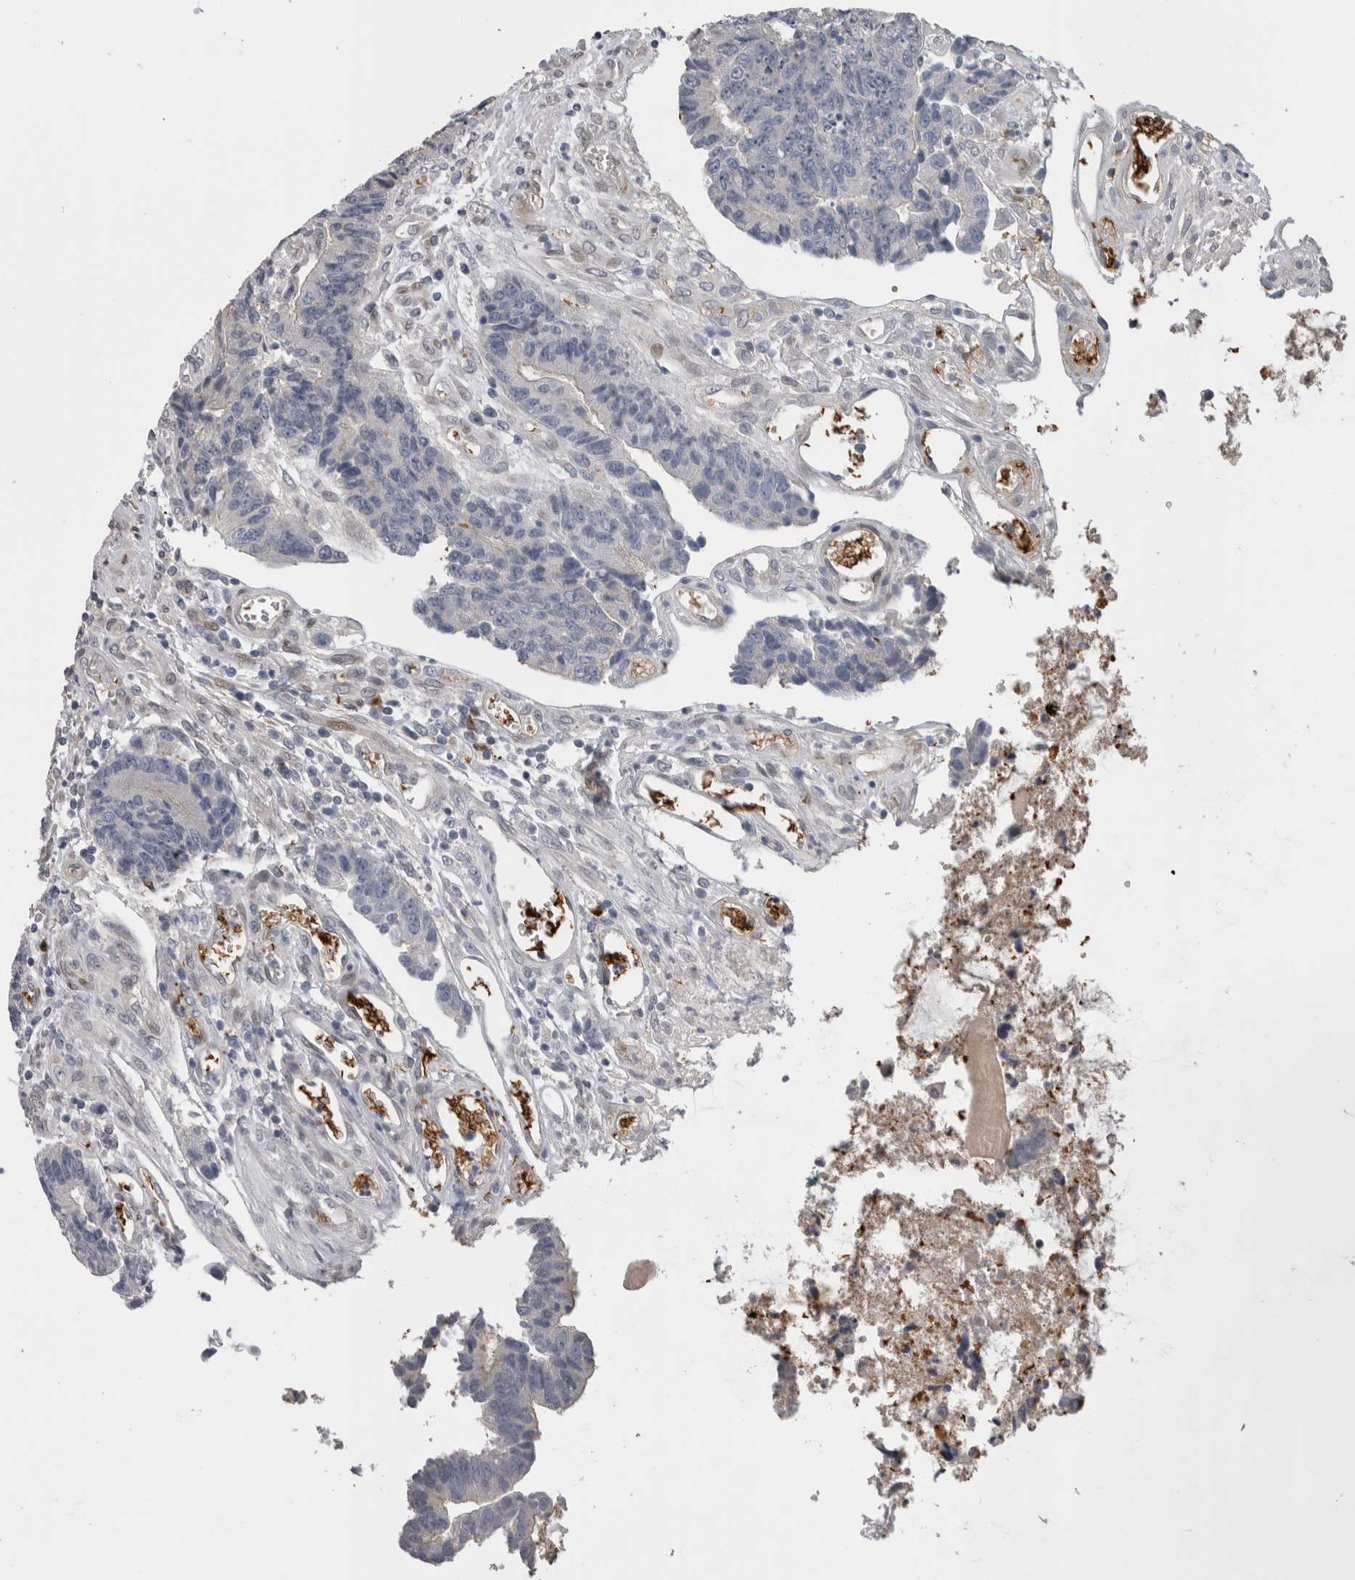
{"staining": {"intensity": "negative", "quantity": "none", "location": "none"}, "tissue": "colorectal cancer", "cell_type": "Tumor cells", "image_type": "cancer", "snomed": [{"axis": "morphology", "description": "Adenocarcinoma, NOS"}, {"axis": "topography", "description": "Rectum"}], "caption": "A histopathology image of colorectal cancer stained for a protein demonstrates no brown staining in tumor cells. The staining is performed using DAB brown chromogen with nuclei counter-stained in using hematoxylin.", "gene": "DMTN", "patient": {"sex": "male", "age": 84}}